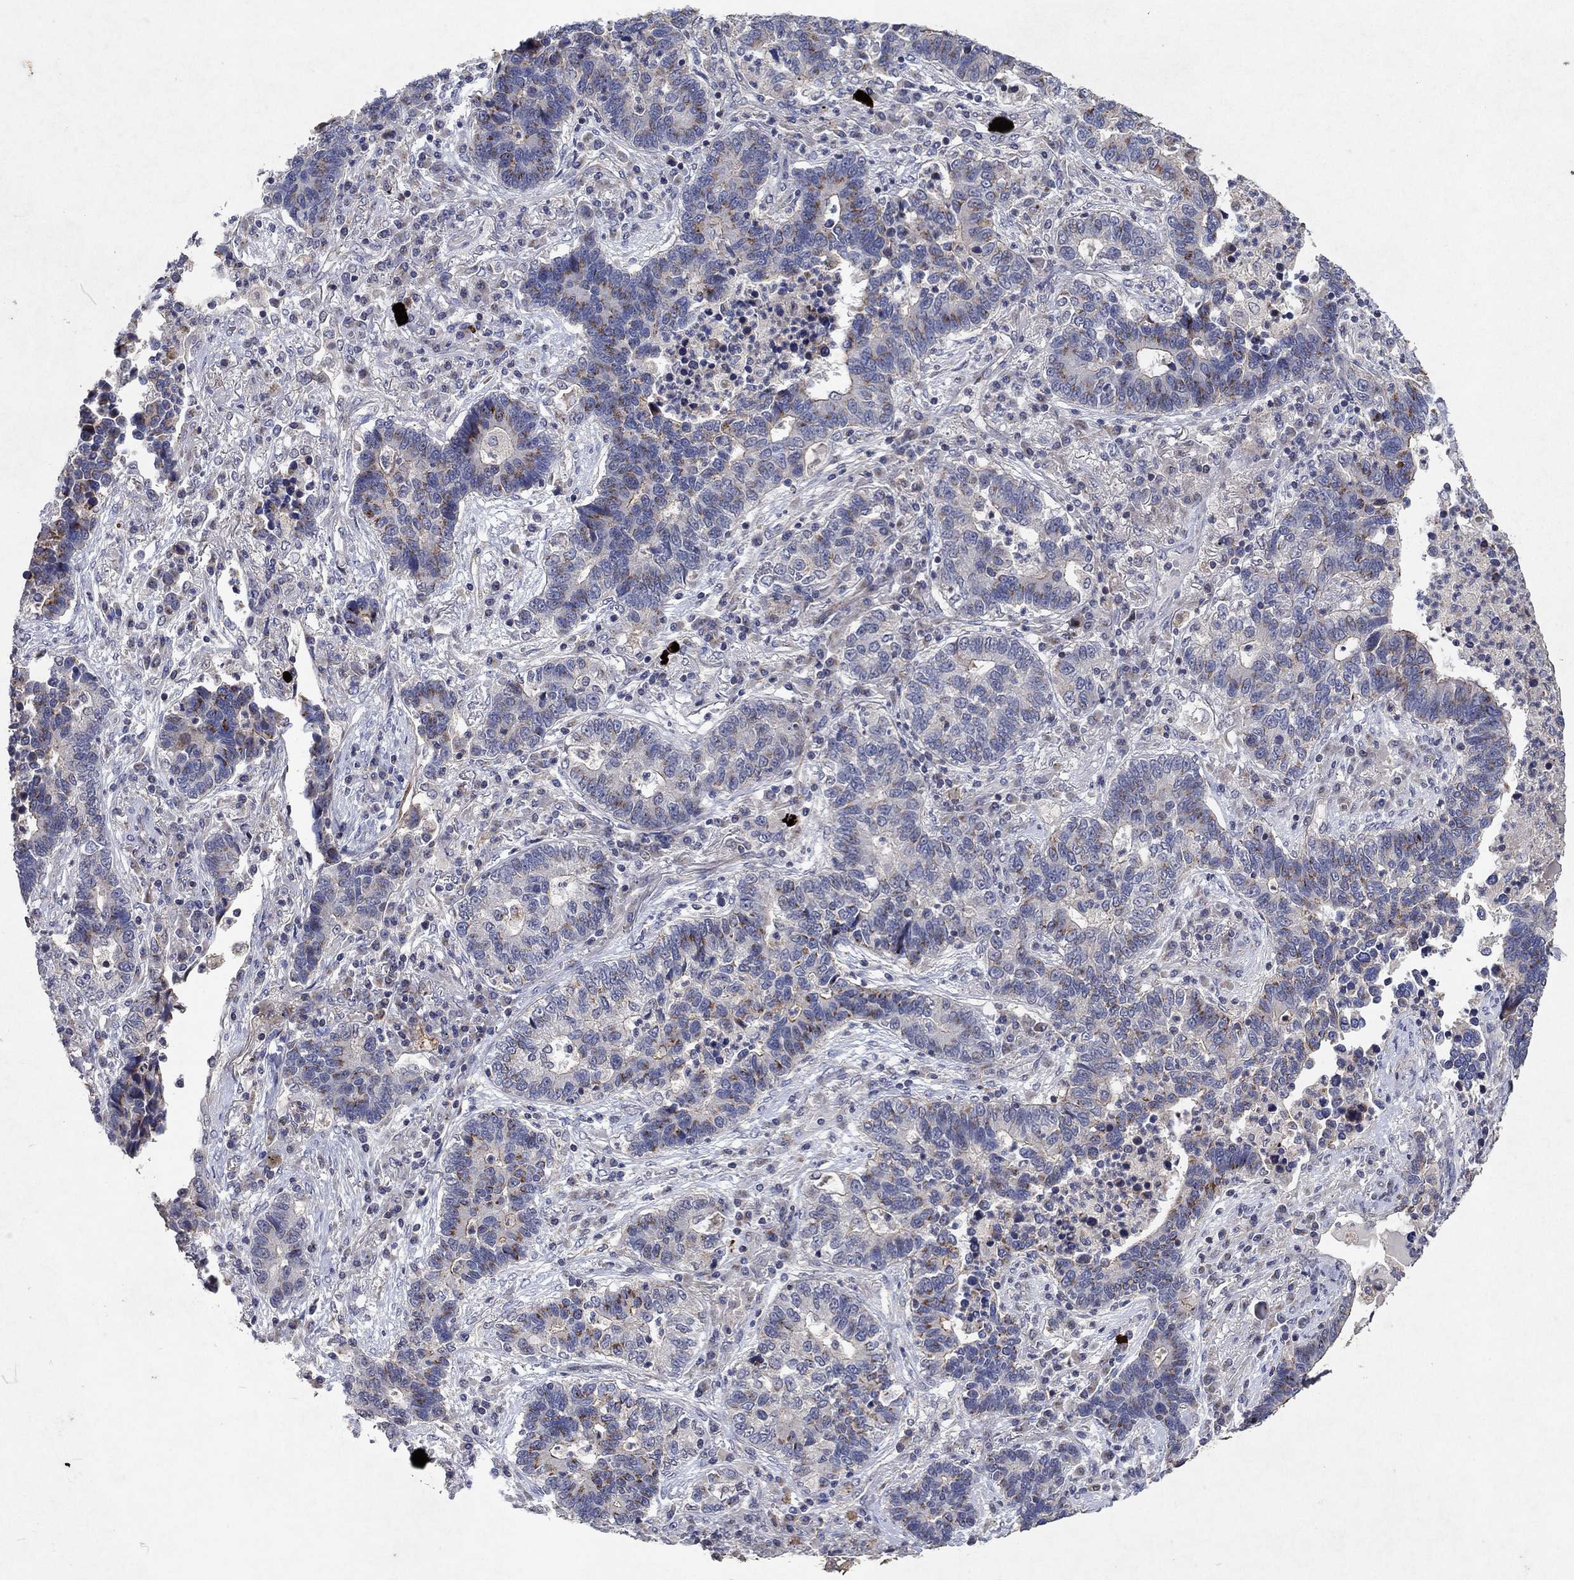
{"staining": {"intensity": "moderate", "quantity": "25%-75%", "location": "cytoplasmic/membranous"}, "tissue": "lung cancer", "cell_type": "Tumor cells", "image_type": "cancer", "snomed": [{"axis": "morphology", "description": "Adenocarcinoma, NOS"}, {"axis": "topography", "description": "Lung"}], "caption": "Immunohistochemistry staining of adenocarcinoma (lung), which shows medium levels of moderate cytoplasmic/membranous staining in approximately 25%-75% of tumor cells indicating moderate cytoplasmic/membranous protein positivity. The staining was performed using DAB (brown) for protein detection and nuclei were counterstained in hematoxylin (blue).", "gene": "FRG1", "patient": {"sex": "female", "age": 57}}